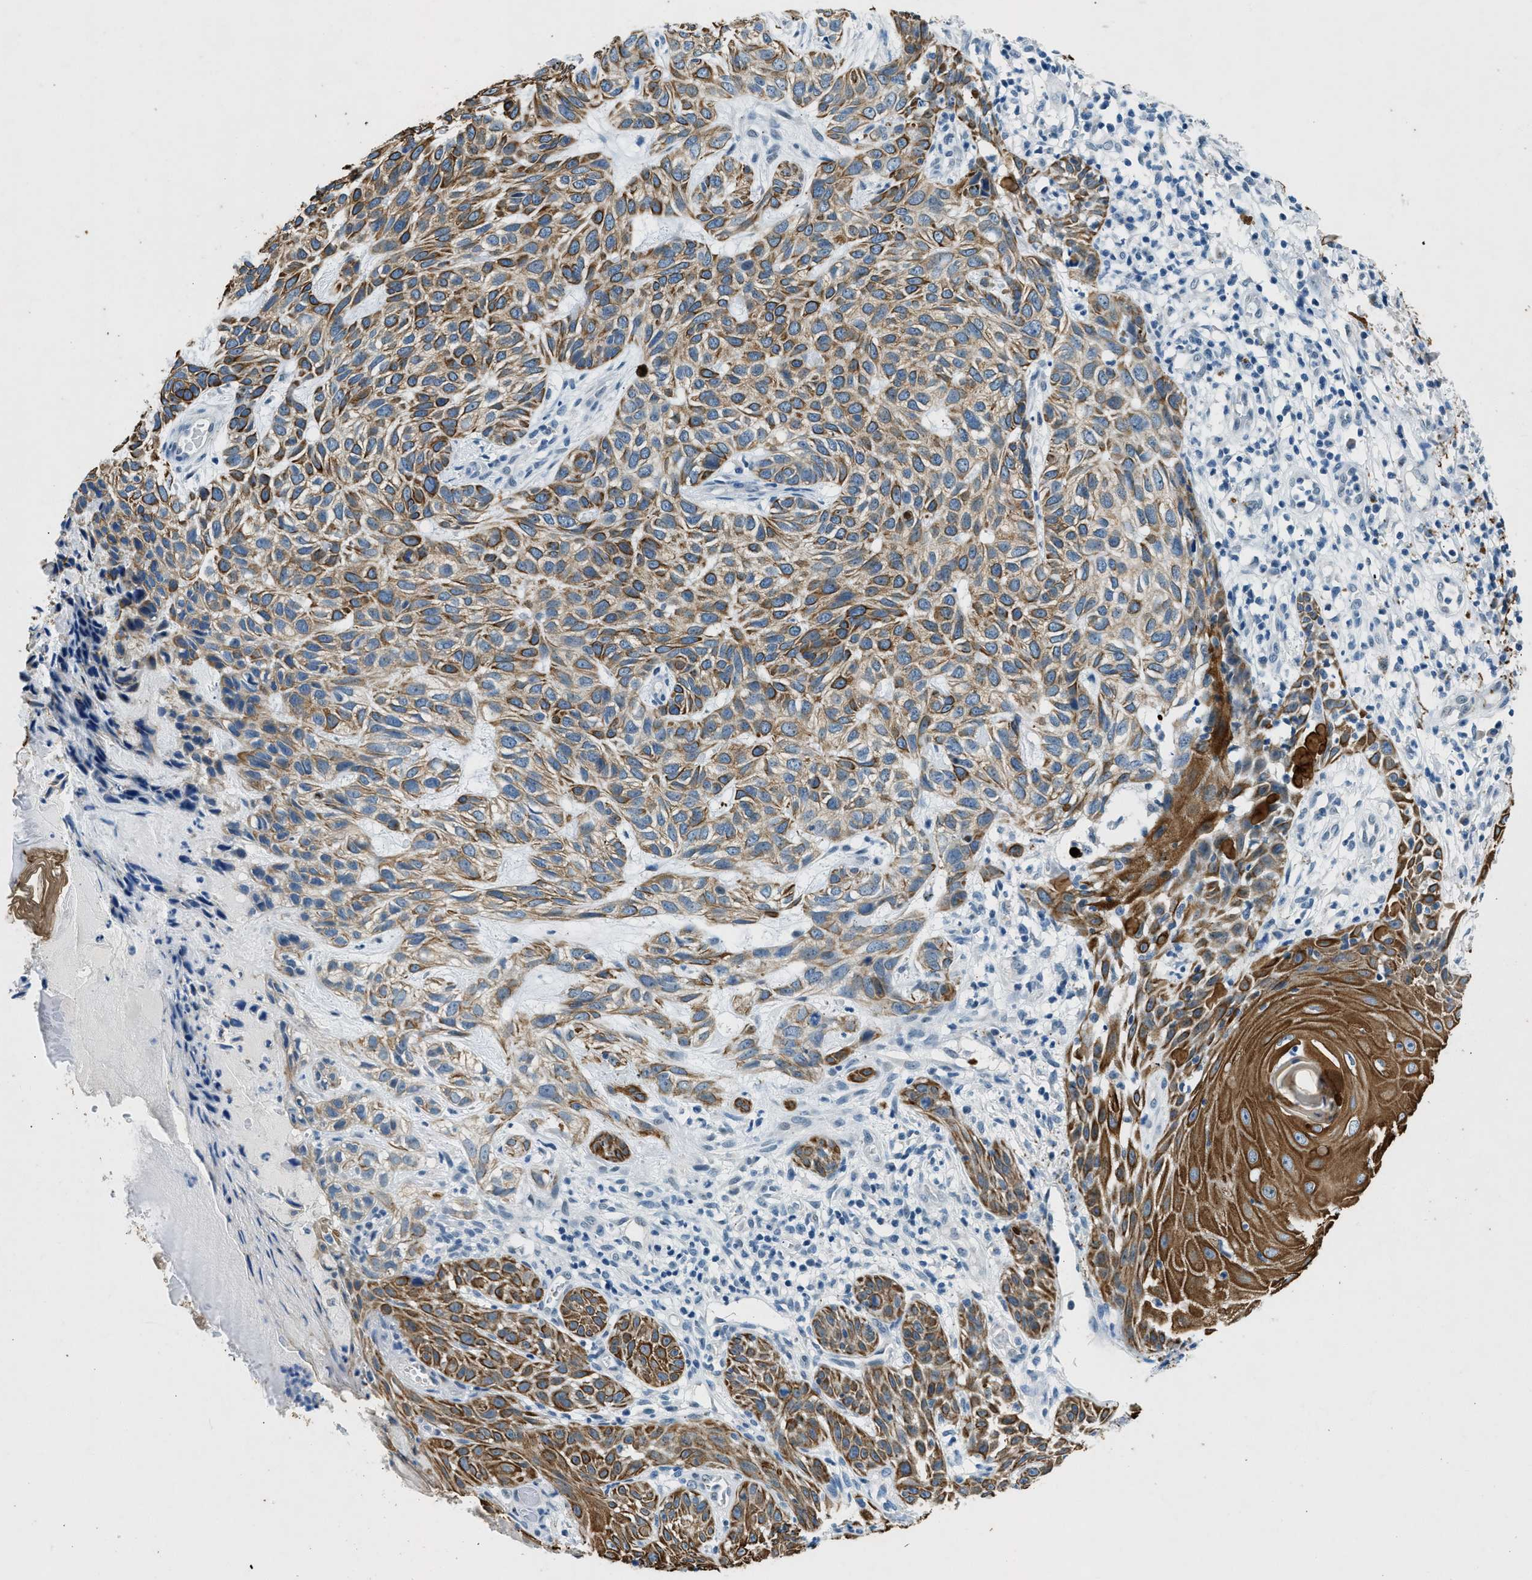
{"staining": {"intensity": "moderate", "quantity": ">75%", "location": "cytoplasmic/membranous"}, "tissue": "skin cancer", "cell_type": "Tumor cells", "image_type": "cancer", "snomed": [{"axis": "morphology", "description": "Normal tissue, NOS"}, {"axis": "morphology", "description": "Basal cell carcinoma"}, {"axis": "topography", "description": "Skin"}], "caption": "IHC staining of skin basal cell carcinoma, which shows medium levels of moderate cytoplasmic/membranous staining in approximately >75% of tumor cells indicating moderate cytoplasmic/membranous protein positivity. The staining was performed using DAB (3,3'-diaminobenzidine) (brown) for protein detection and nuclei were counterstained in hematoxylin (blue).", "gene": "CFAP20", "patient": {"sex": "male", "age": 79}}